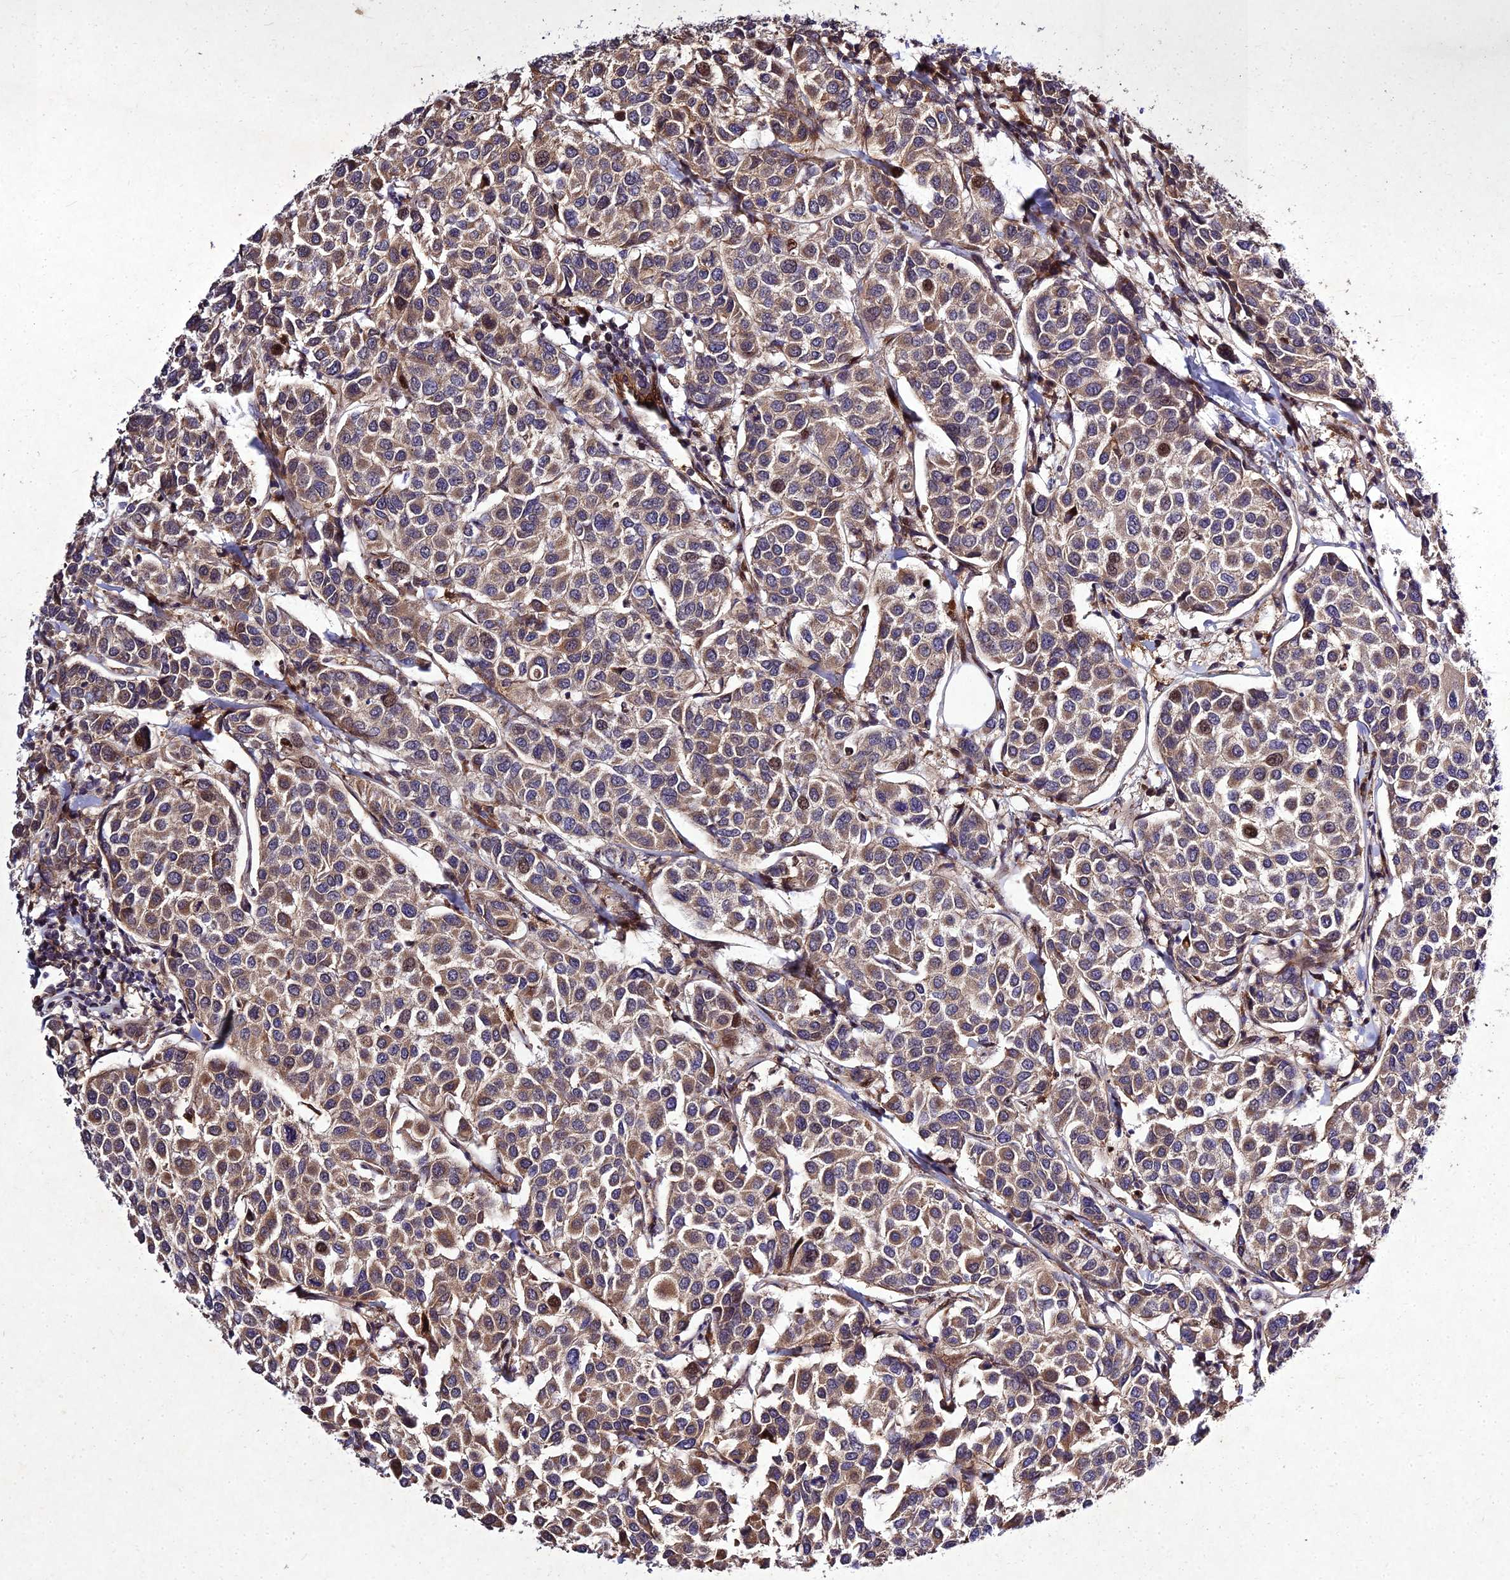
{"staining": {"intensity": "weak", "quantity": ">75%", "location": "cytoplasmic/membranous"}, "tissue": "breast cancer", "cell_type": "Tumor cells", "image_type": "cancer", "snomed": [{"axis": "morphology", "description": "Duct carcinoma"}, {"axis": "topography", "description": "Breast"}], "caption": "This histopathology image exhibits immunohistochemistry (IHC) staining of breast cancer, with low weak cytoplasmic/membranous expression in about >75% of tumor cells.", "gene": "MKKS", "patient": {"sex": "female", "age": 55}}